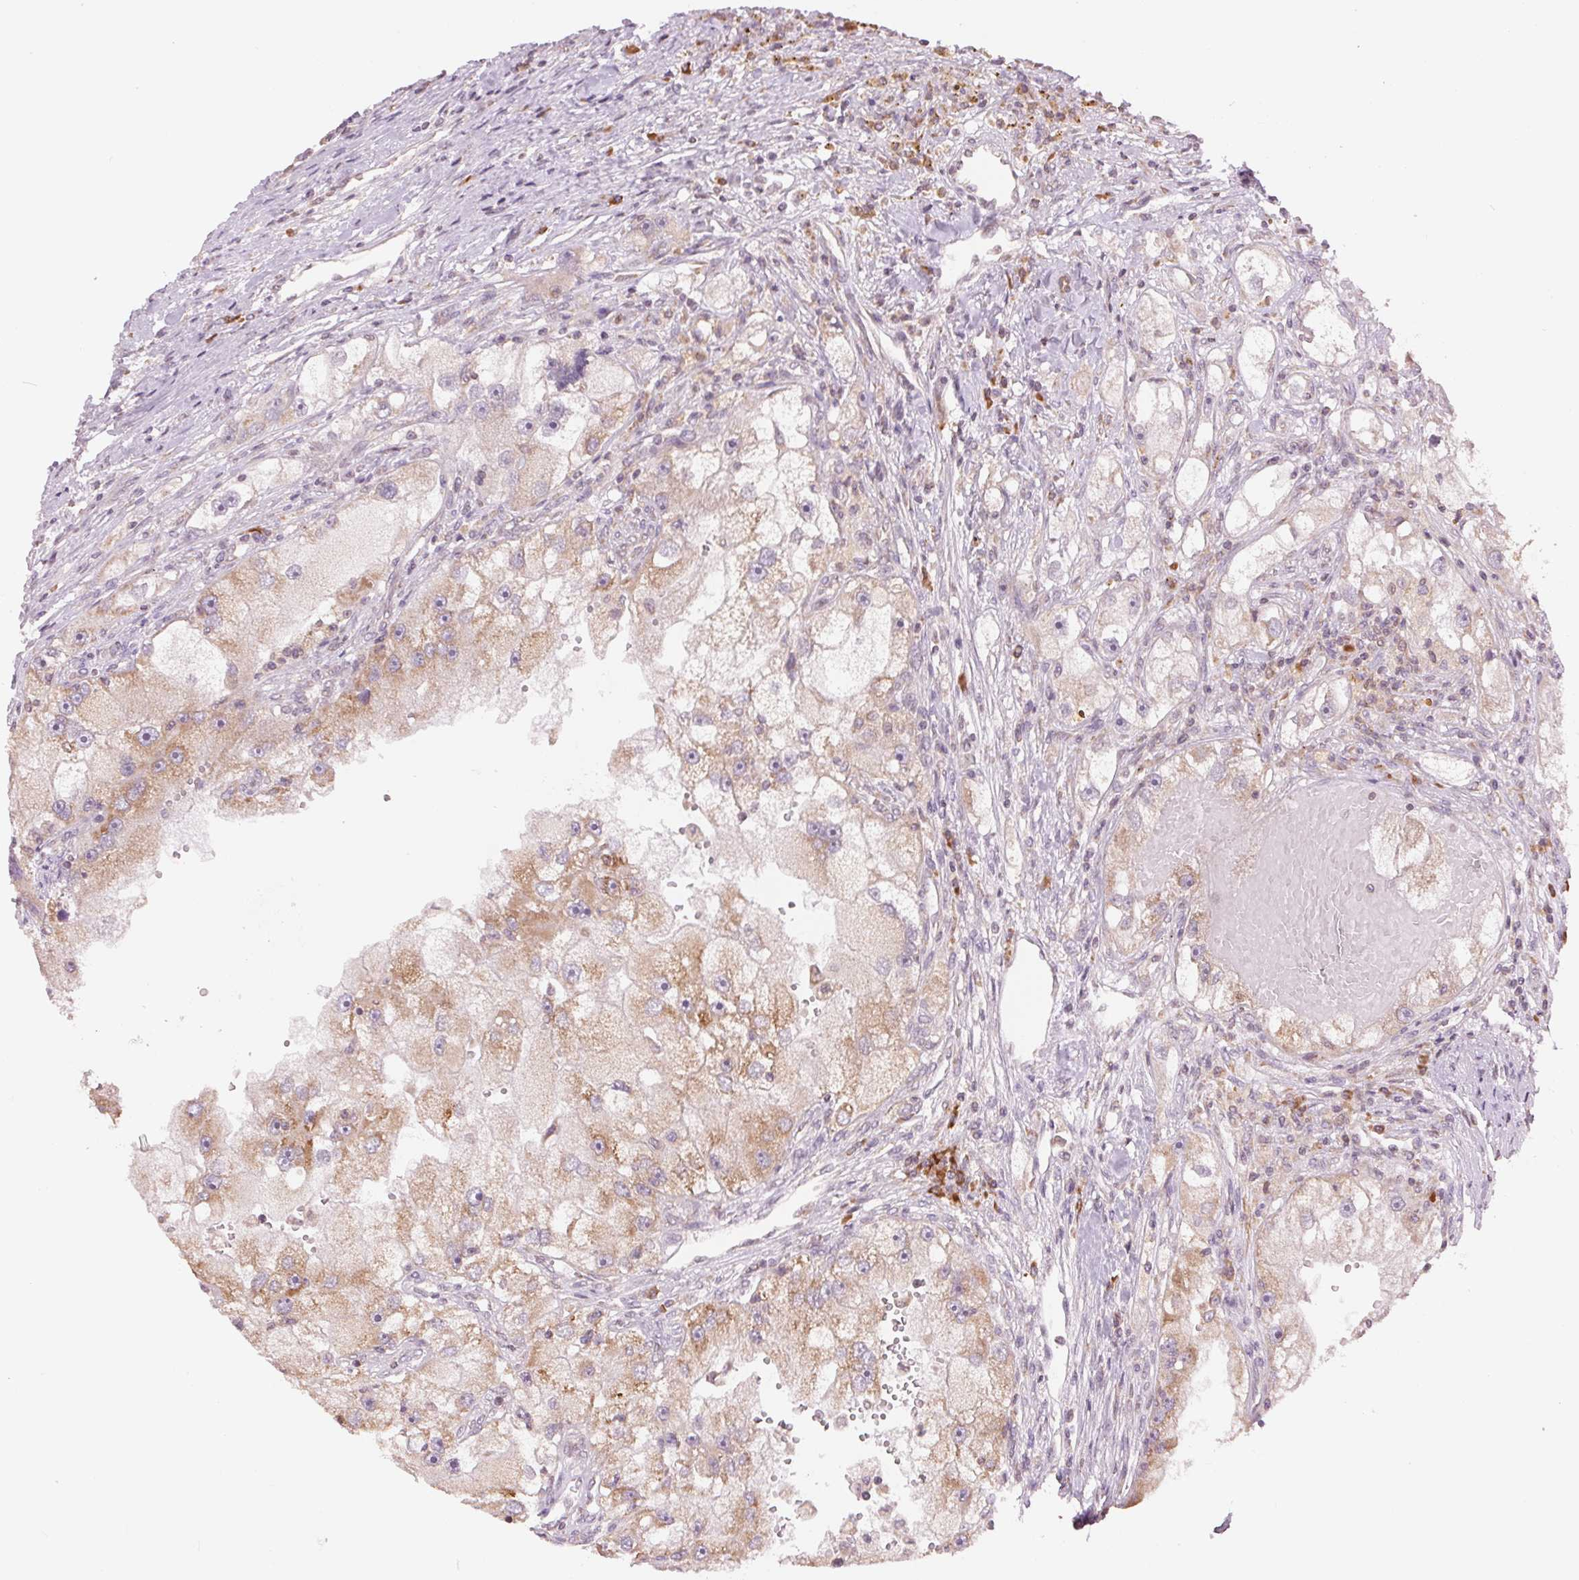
{"staining": {"intensity": "weak", "quantity": ">75%", "location": "cytoplasmic/membranous"}, "tissue": "renal cancer", "cell_type": "Tumor cells", "image_type": "cancer", "snomed": [{"axis": "morphology", "description": "Adenocarcinoma, NOS"}, {"axis": "topography", "description": "Kidney"}], "caption": "Immunohistochemical staining of human adenocarcinoma (renal) demonstrates low levels of weak cytoplasmic/membranous protein expression in approximately >75% of tumor cells.", "gene": "TECR", "patient": {"sex": "male", "age": 63}}